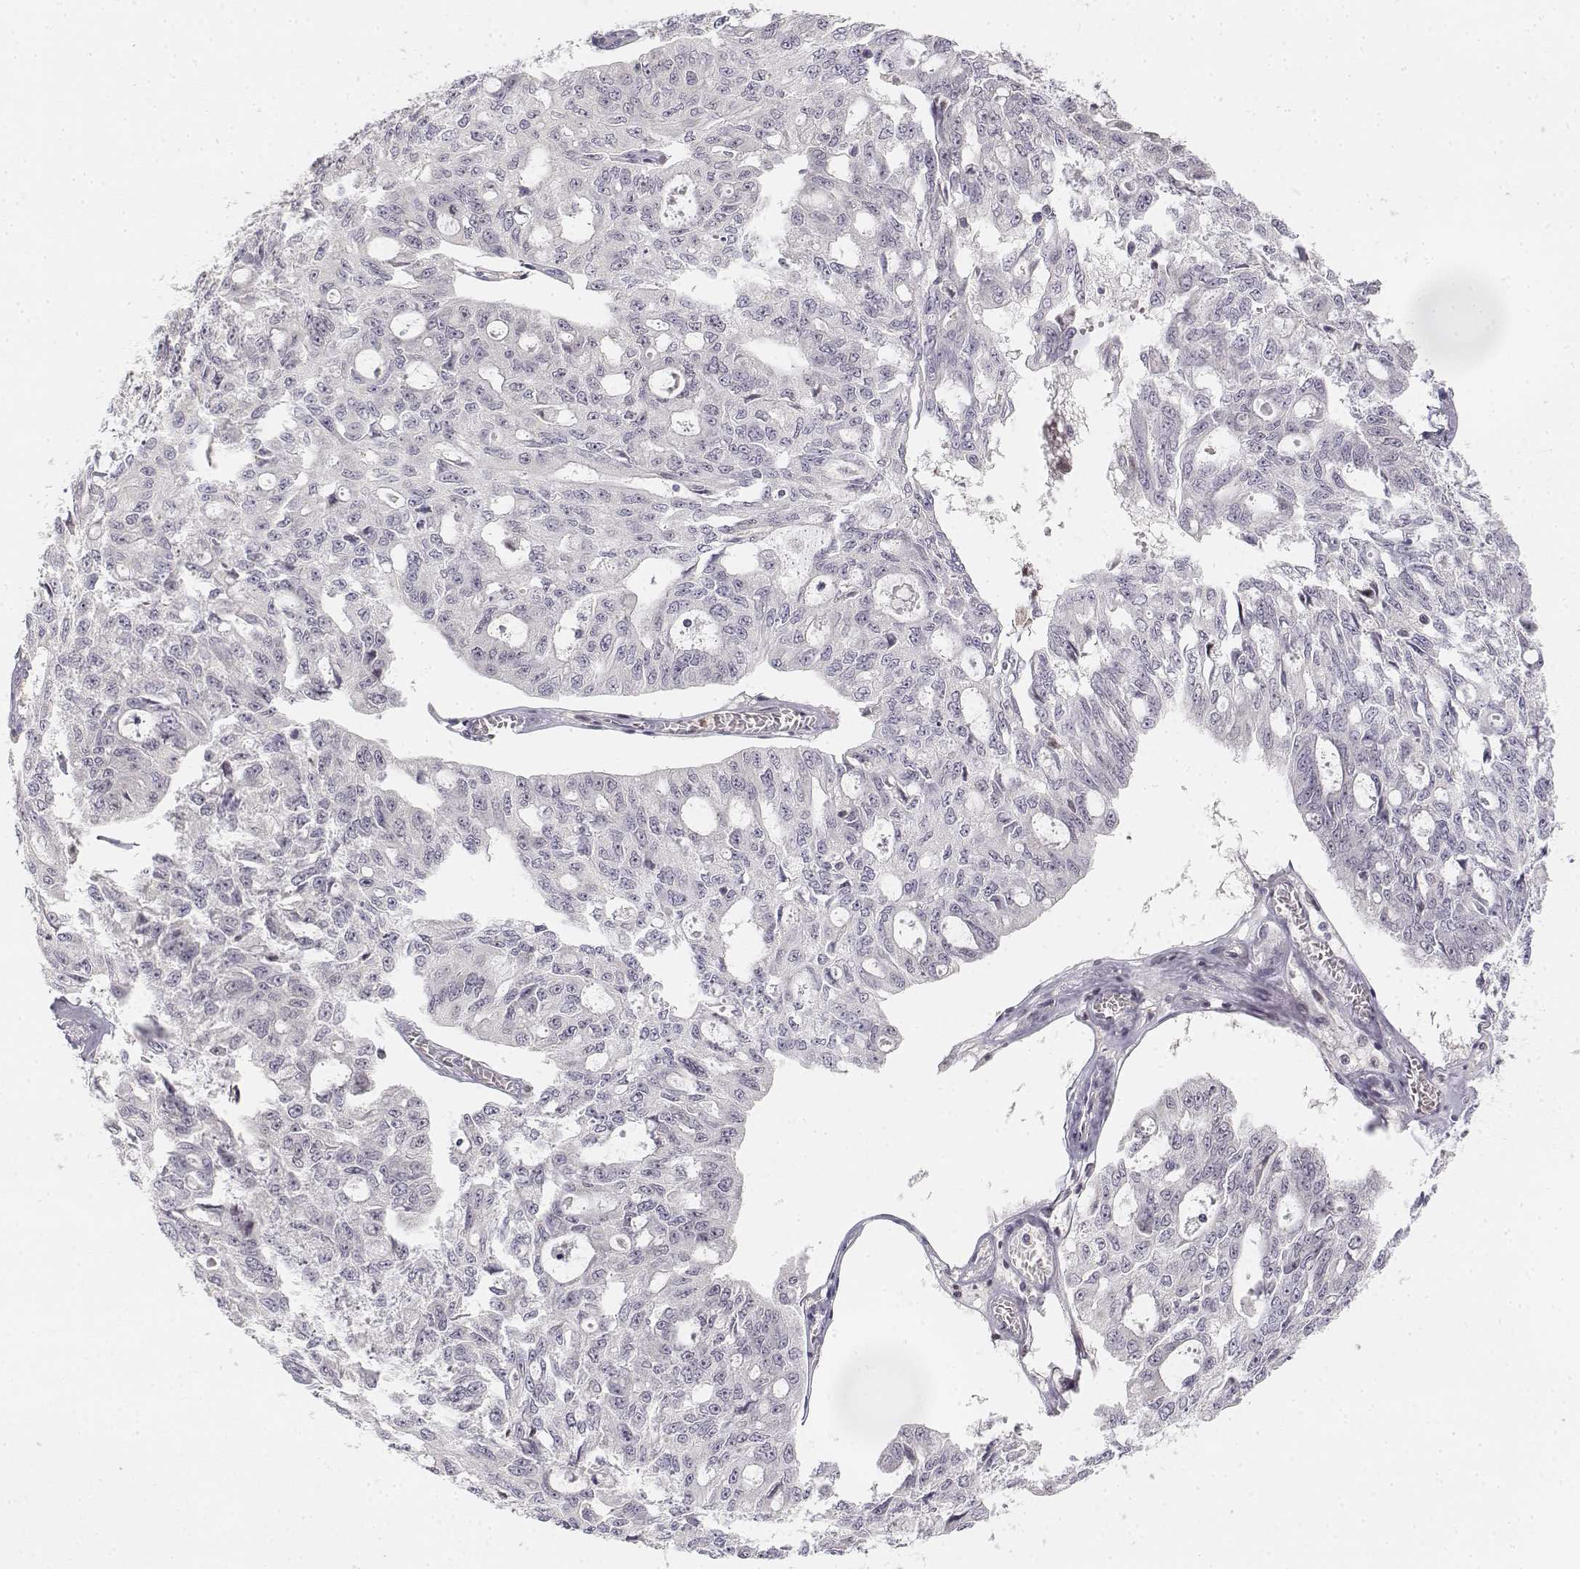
{"staining": {"intensity": "negative", "quantity": "none", "location": "none"}, "tissue": "ovarian cancer", "cell_type": "Tumor cells", "image_type": "cancer", "snomed": [{"axis": "morphology", "description": "Carcinoma, endometroid"}, {"axis": "topography", "description": "Ovary"}], "caption": "This is an IHC micrograph of ovarian cancer. There is no expression in tumor cells.", "gene": "GLIPR1L2", "patient": {"sex": "female", "age": 65}}